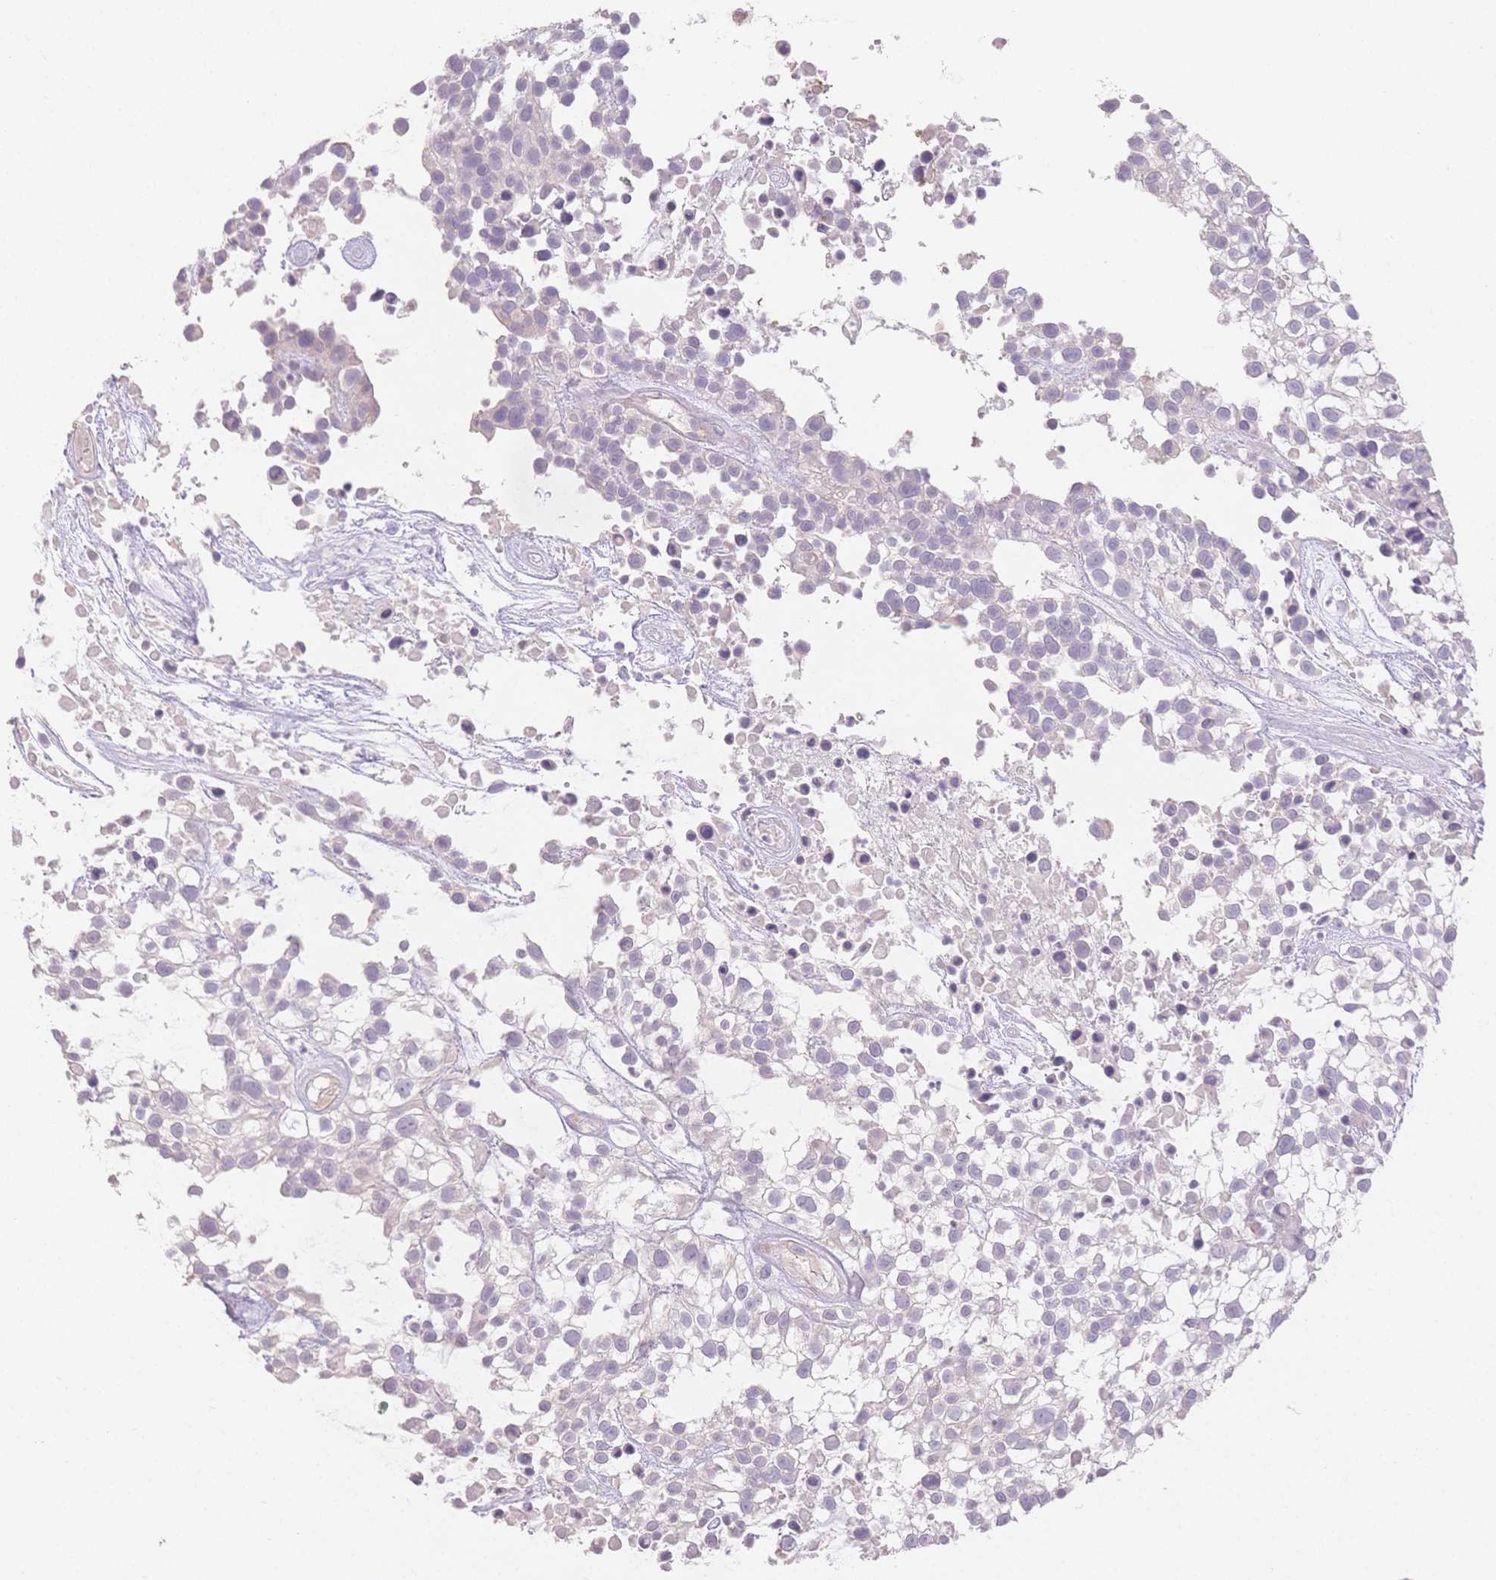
{"staining": {"intensity": "negative", "quantity": "none", "location": "none"}, "tissue": "urothelial cancer", "cell_type": "Tumor cells", "image_type": "cancer", "snomed": [{"axis": "morphology", "description": "Urothelial carcinoma, High grade"}, {"axis": "topography", "description": "Urinary bladder"}], "caption": "Immunohistochemistry (IHC) of urothelial carcinoma (high-grade) reveals no staining in tumor cells.", "gene": "SUV39H2", "patient": {"sex": "male", "age": 56}}